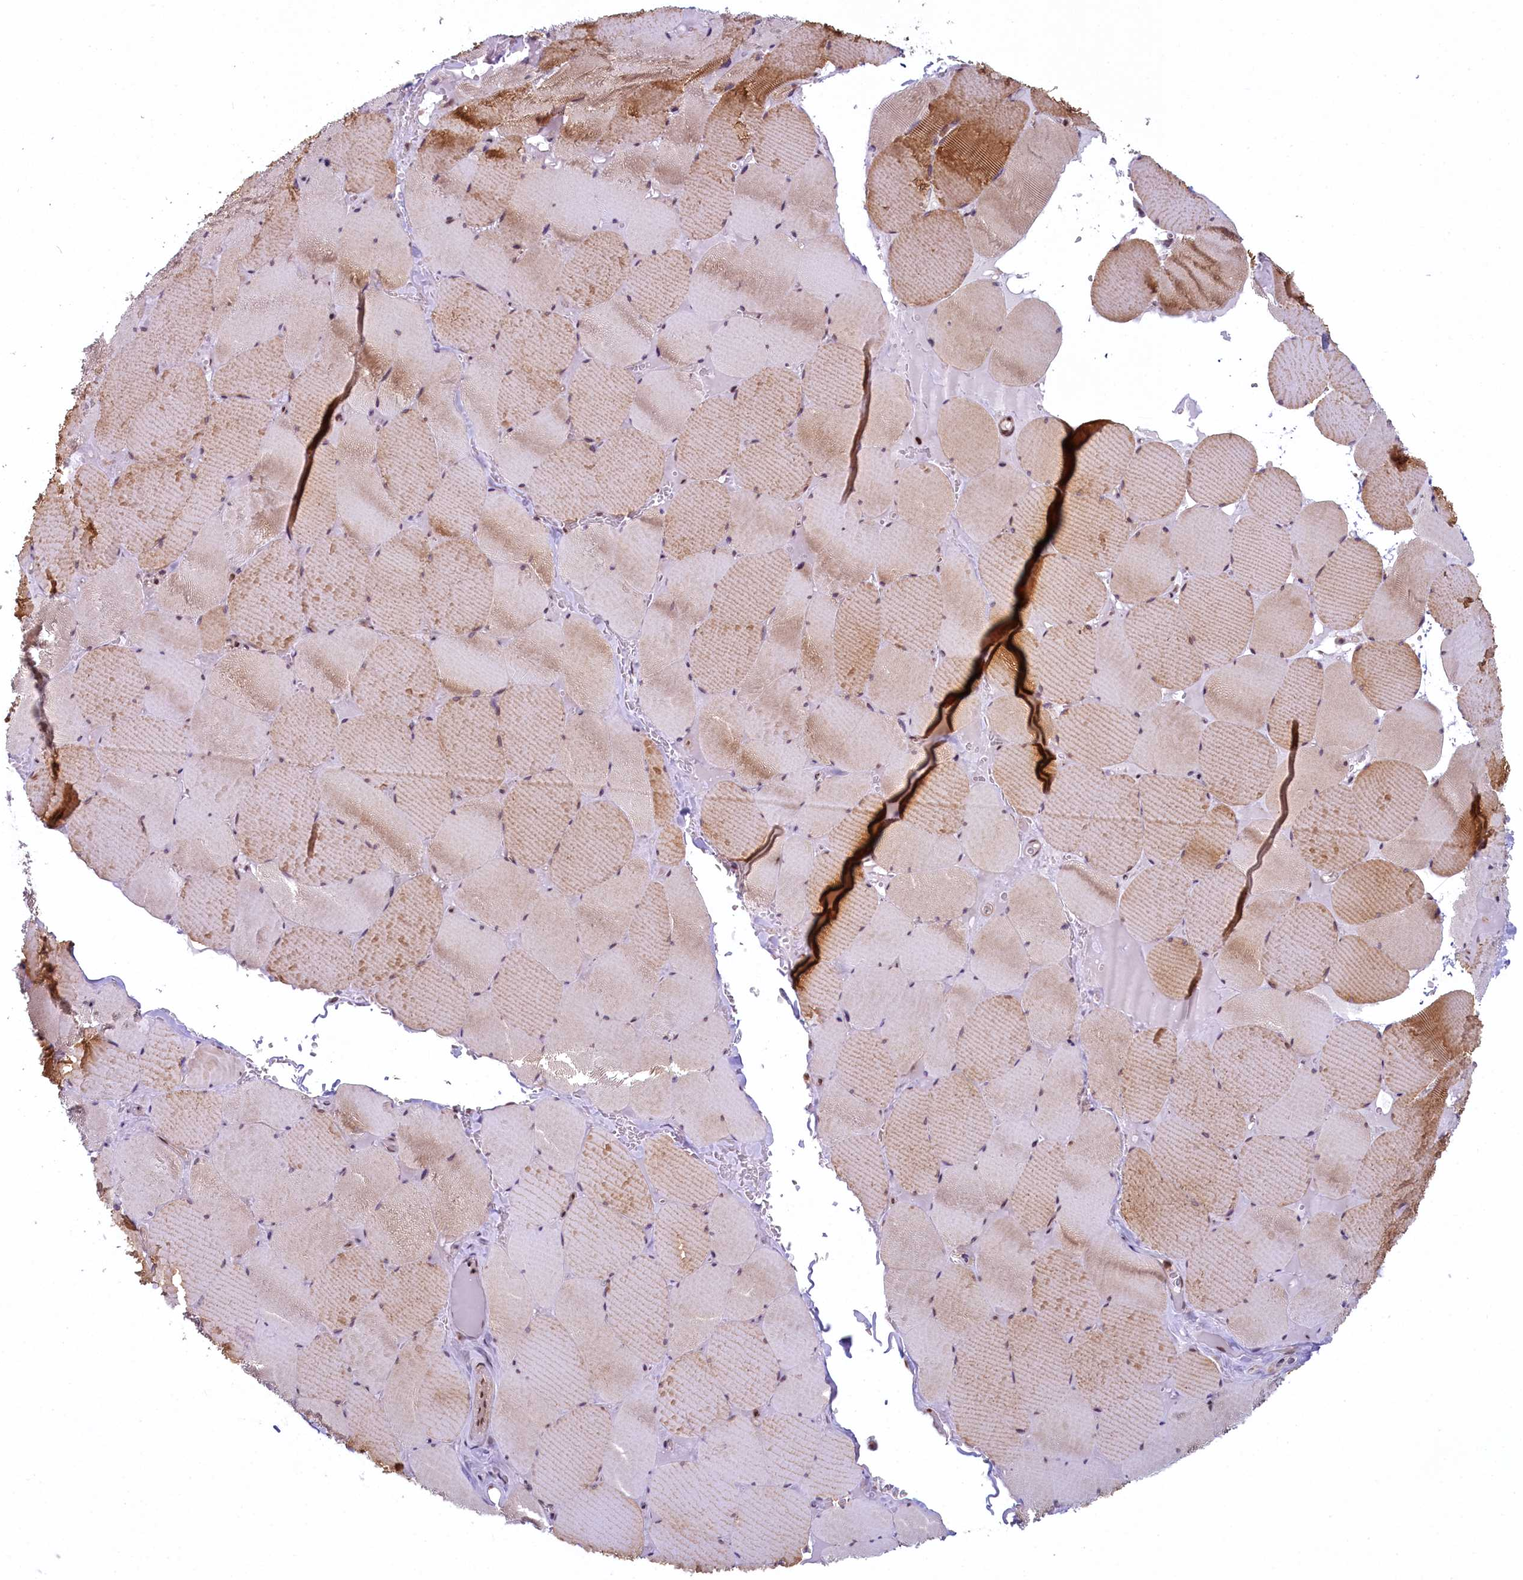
{"staining": {"intensity": "moderate", "quantity": "25%-75%", "location": "cytoplasmic/membranous"}, "tissue": "skeletal muscle", "cell_type": "Myocytes", "image_type": "normal", "snomed": [{"axis": "morphology", "description": "Normal tissue, NOS"}, {"axis": "topography", "description": "Skeletal muscle"}, {"axis": "topography", "description": "Head-Neck"}], "caption": "Skeletal muscle stained with immunohistochemistry exhibits moderate cytoplasmic/membranous staining in about 25%-75% of myocytes. Immunohistochemistry stains the protein in brown and the nuclei are stained blue.", "gene": "FCHO1", "patient": {"sex": "male", "age": 66}}